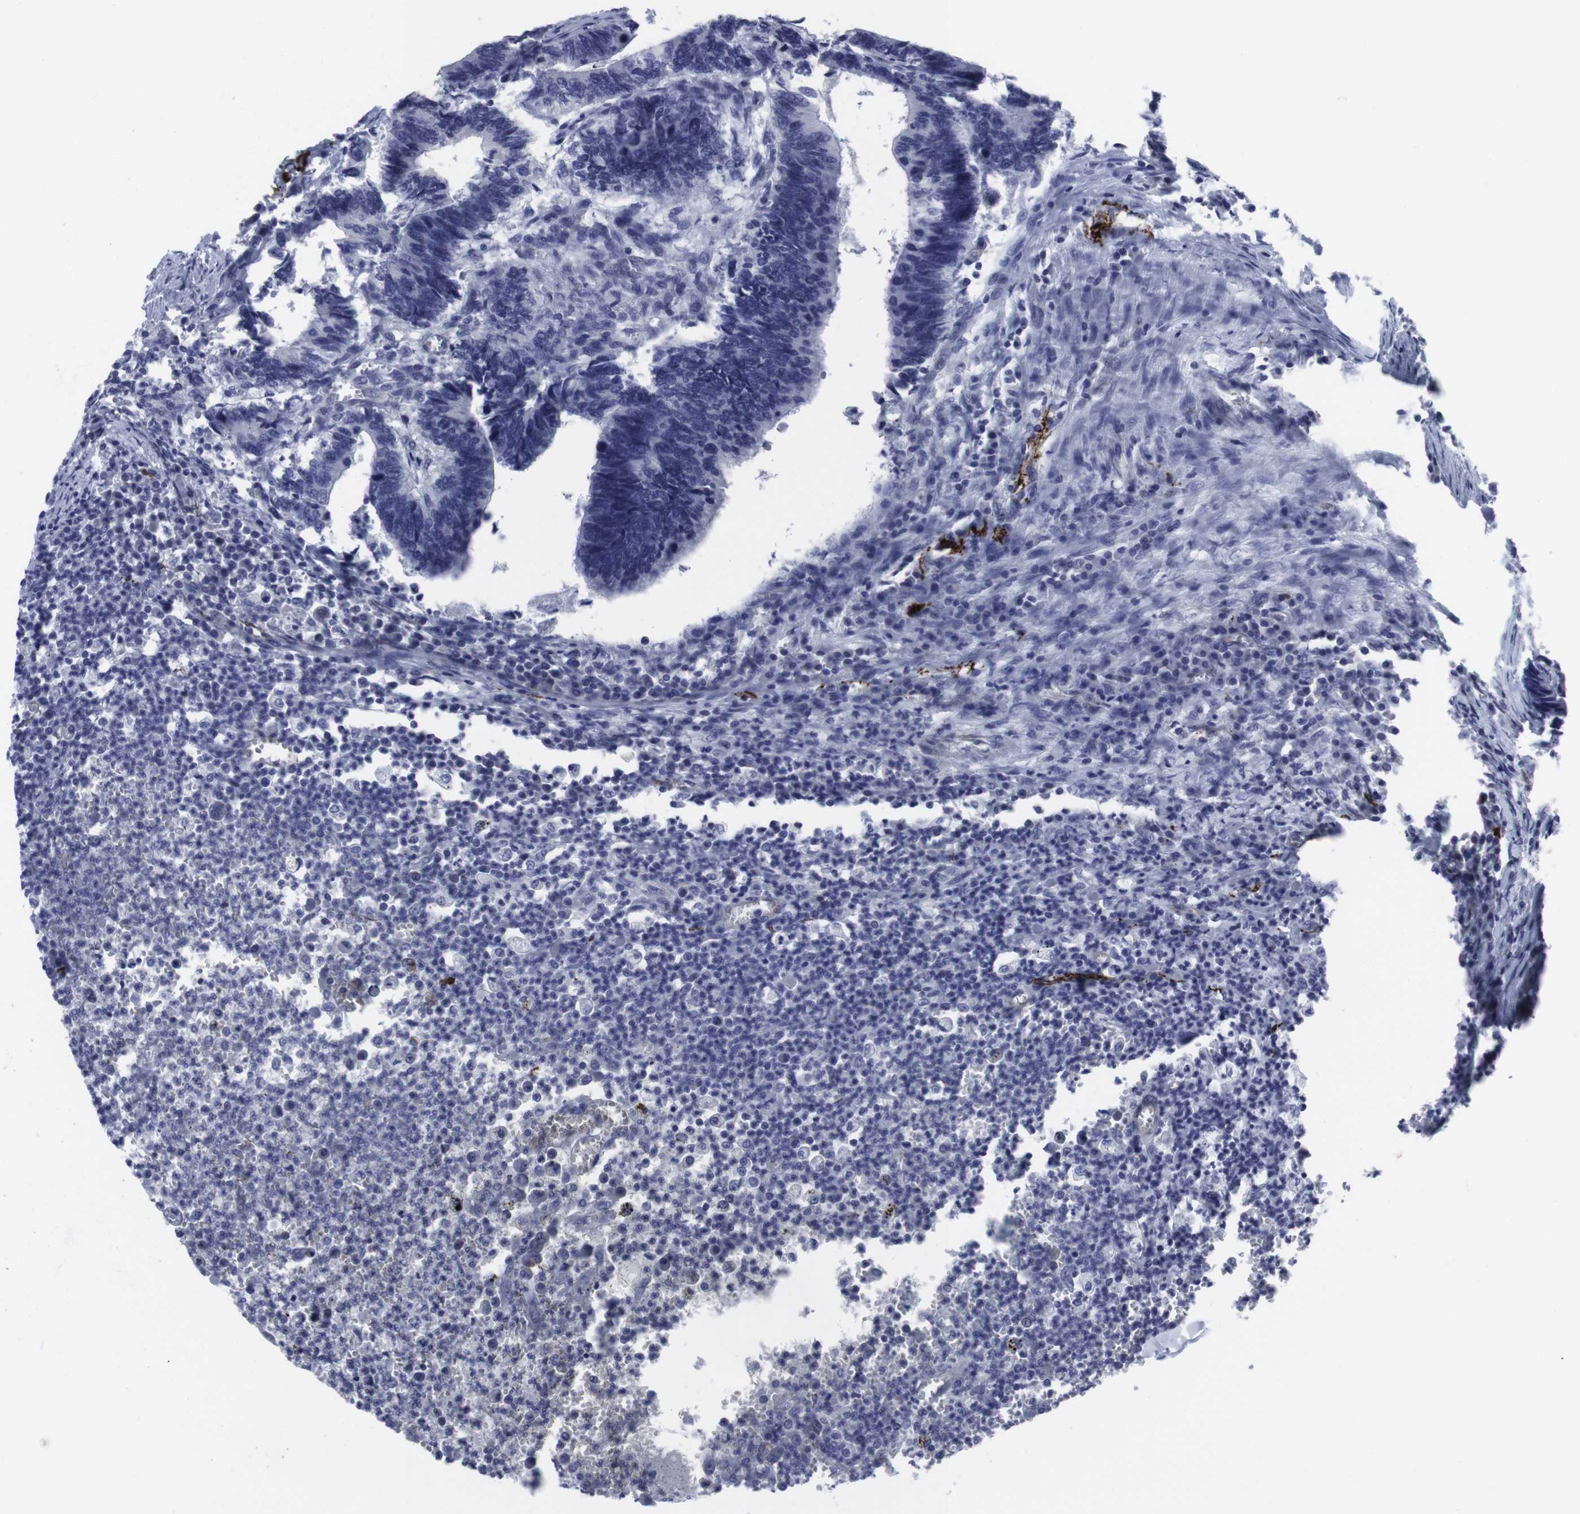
{"staining": {"intensity": "negative", "quantity": "none", "location": "none"}, "tissue": "colorectal cancer", "cell_type": "Tumor cells", "image_type": "cancer", "snomed": [{"axis": "morphology", "description": "Adenocarcinoma, NOS"}, {"axis": "topography", "description": "Colon"}], "caption": "IHC micrograph of adenocarcinoma (colorectal) stained for a protein (brown), which displays no staining in tumor cells.", "gene": "SNCG", "patient": {"sex": "male", "age": 72}}